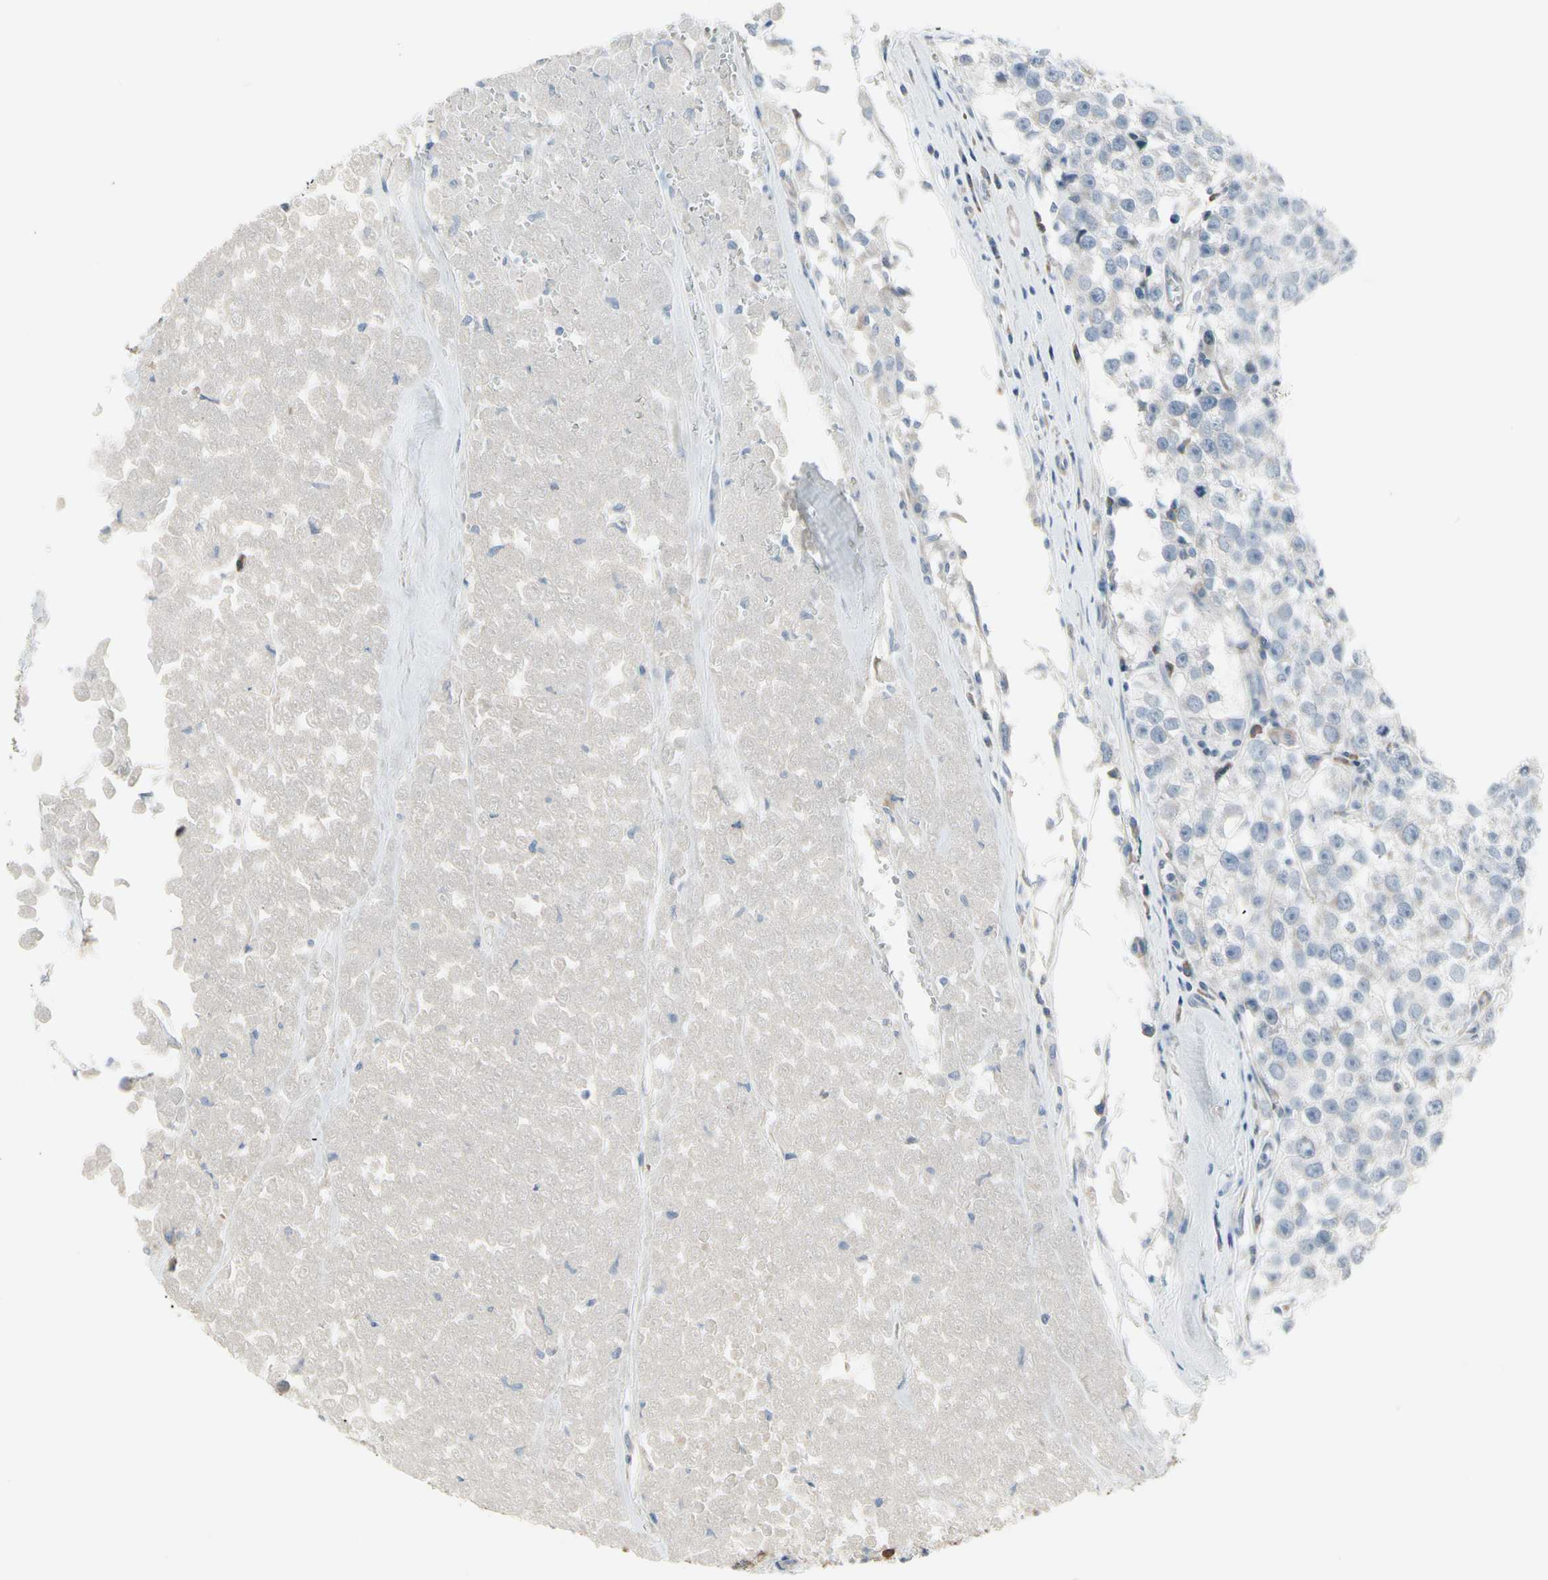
{"staining": {"intensity": "negative", "quantity": "none", "location": "none"}, "tissue": "testis cancer", "cell_type": "Tumor cells", "image_type": "cancer", "snomed": [{"axis": "morphology", "description": "Seminoma, NOS"}, {"axis": "morphology", "description": "Carcinoma, Embryonal, NOS"}, {"axis": "topography", "description": "Testis"}], "caption": "Immunohistochemistry (IHC) of human testis cancer displays no expression in tumor cells.", "gene": "MAP2", "patient": {"sex": "male", "age": 52}}